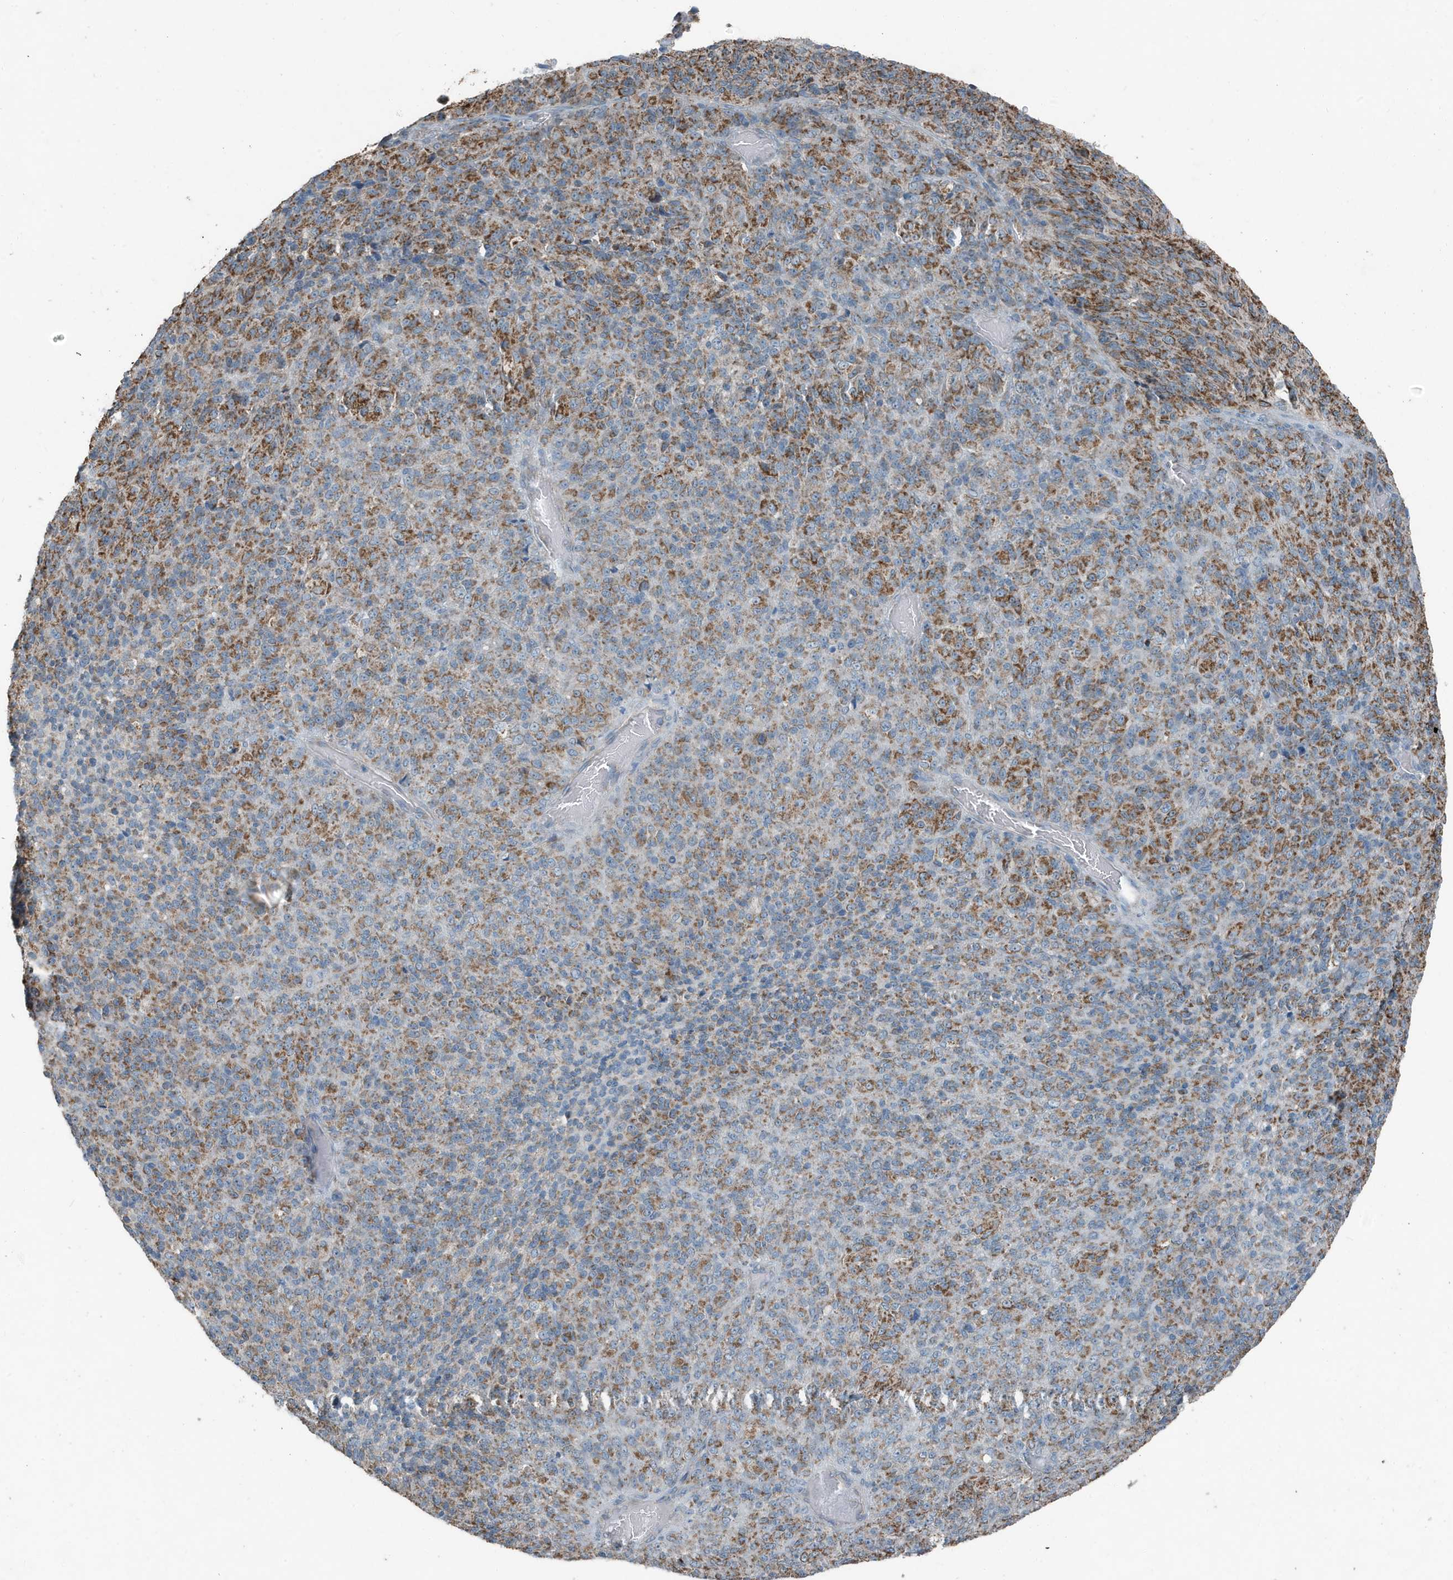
{"staining": {"intensity": "moderate", "quantity": "25%-75%", "location": "cytoplasmic/membranous"}, "tissue": "melanoma", "cell_type": "Tumor cells", "image_type": "cancer", "snomed": [{"axis": "morphology", "description": "Malignant melanoma, Metastatic site"}, {"axis": "topography", "description": "Brain"}], "caption": "A brown stain labels moderate cytoplasmic/membranous positivity of a protein in malignant melanoma (metastatic site) tumor cells.", "gene": "MT-CYB", "patient": {"sex": "female", "age": 56}}